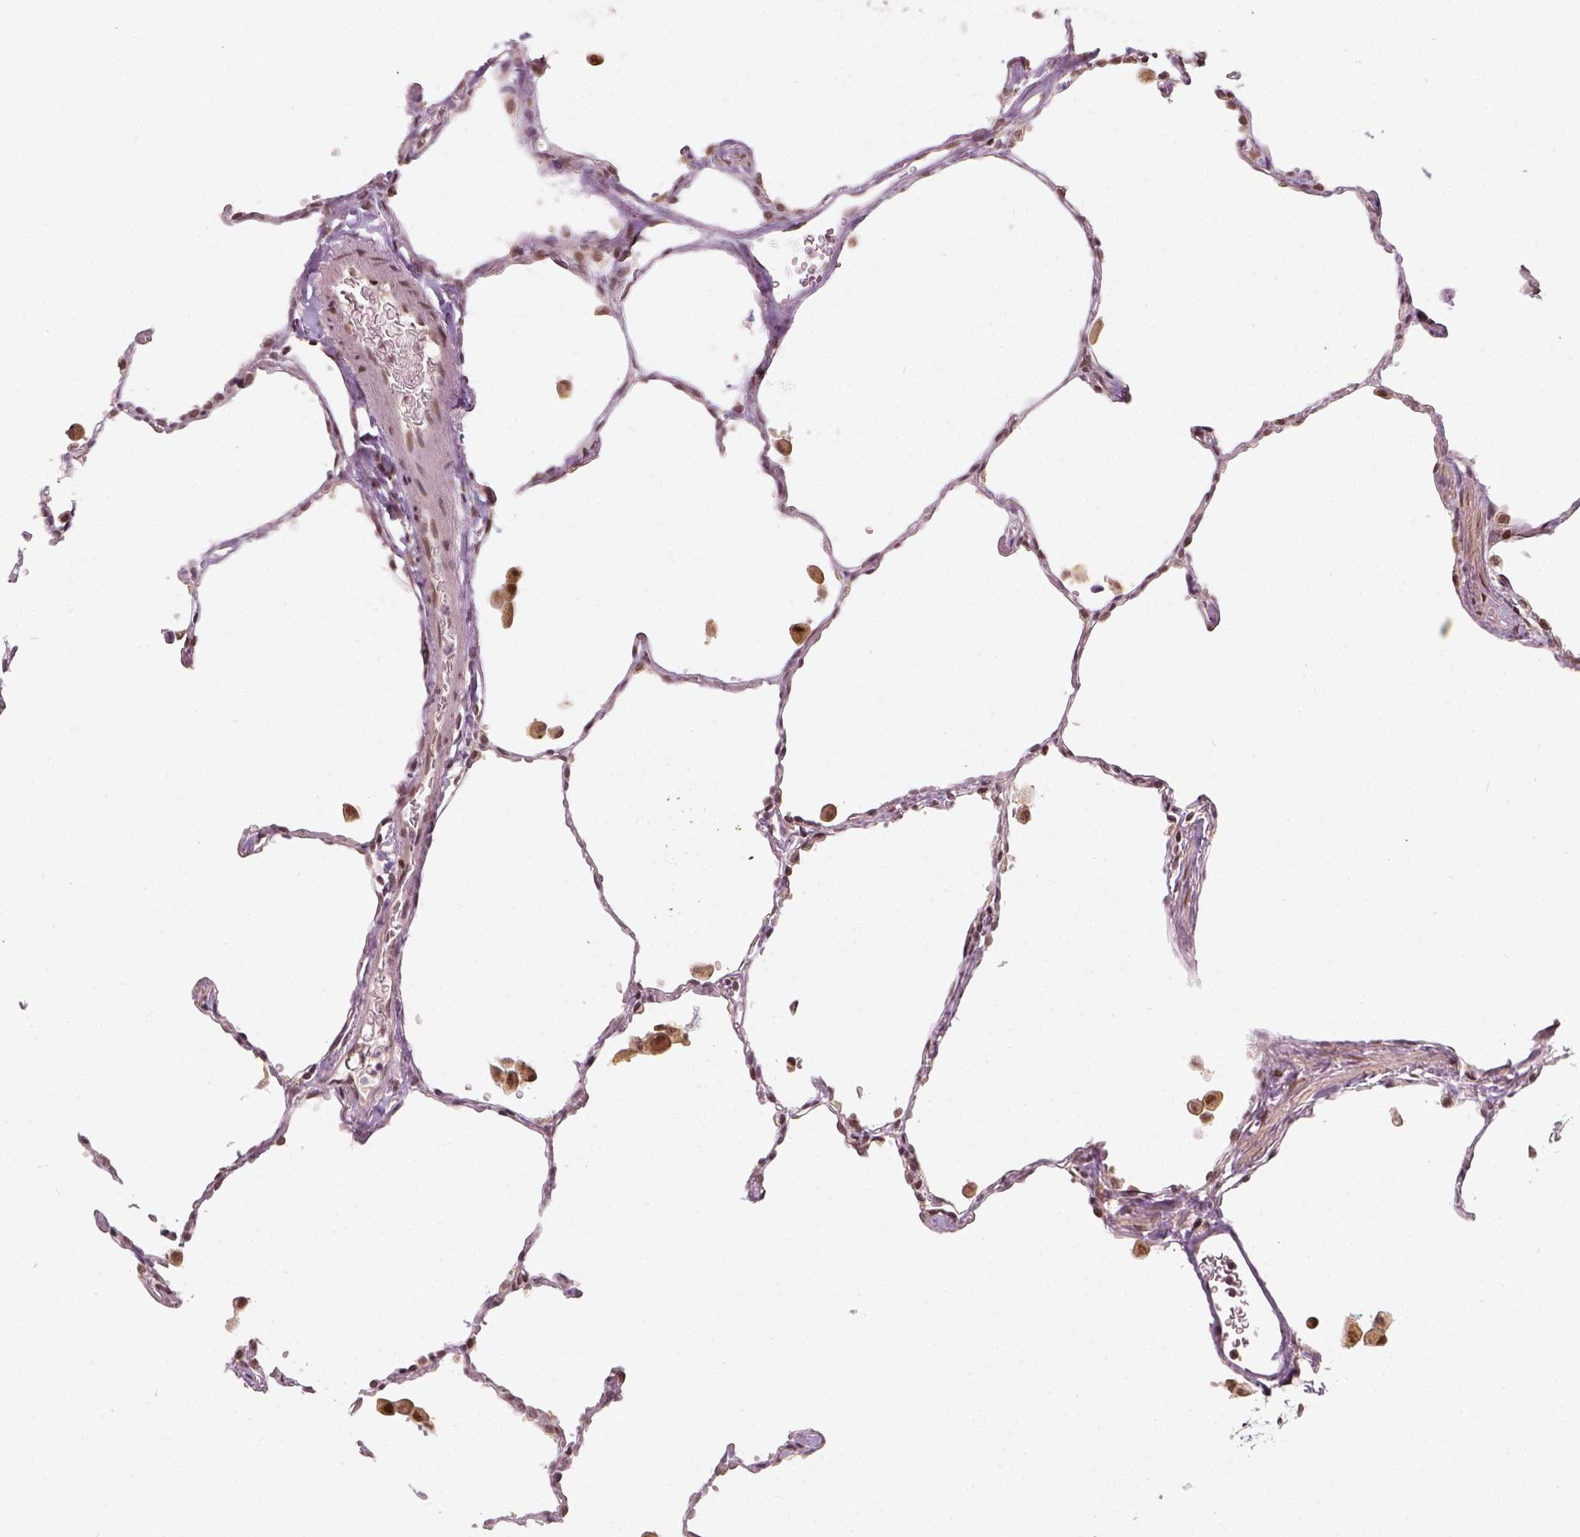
{"staining": {"intensity": "moderate", "quantity": ">75%", "location": "nuclear"}, "tissue": "lung", "cell_type": "Alveolar cells", "image_type": "normal", "snomed": [{"axis": "morphology", "description": "Normal tissue, NOS"}, {"axis": "topography", "description": "Lung"}], "caption": "Immunohistochemistry histopathology image of benign lung: lung stained using immunohistochemistry (IHC) demonstrates medium levels of moderate protein expression localized specifically in the nuclear of alveolar cells, appearing as a nuclear brown color.", "gene": "ZMAT3", "patient": {"sex": "female", "age": 47}}